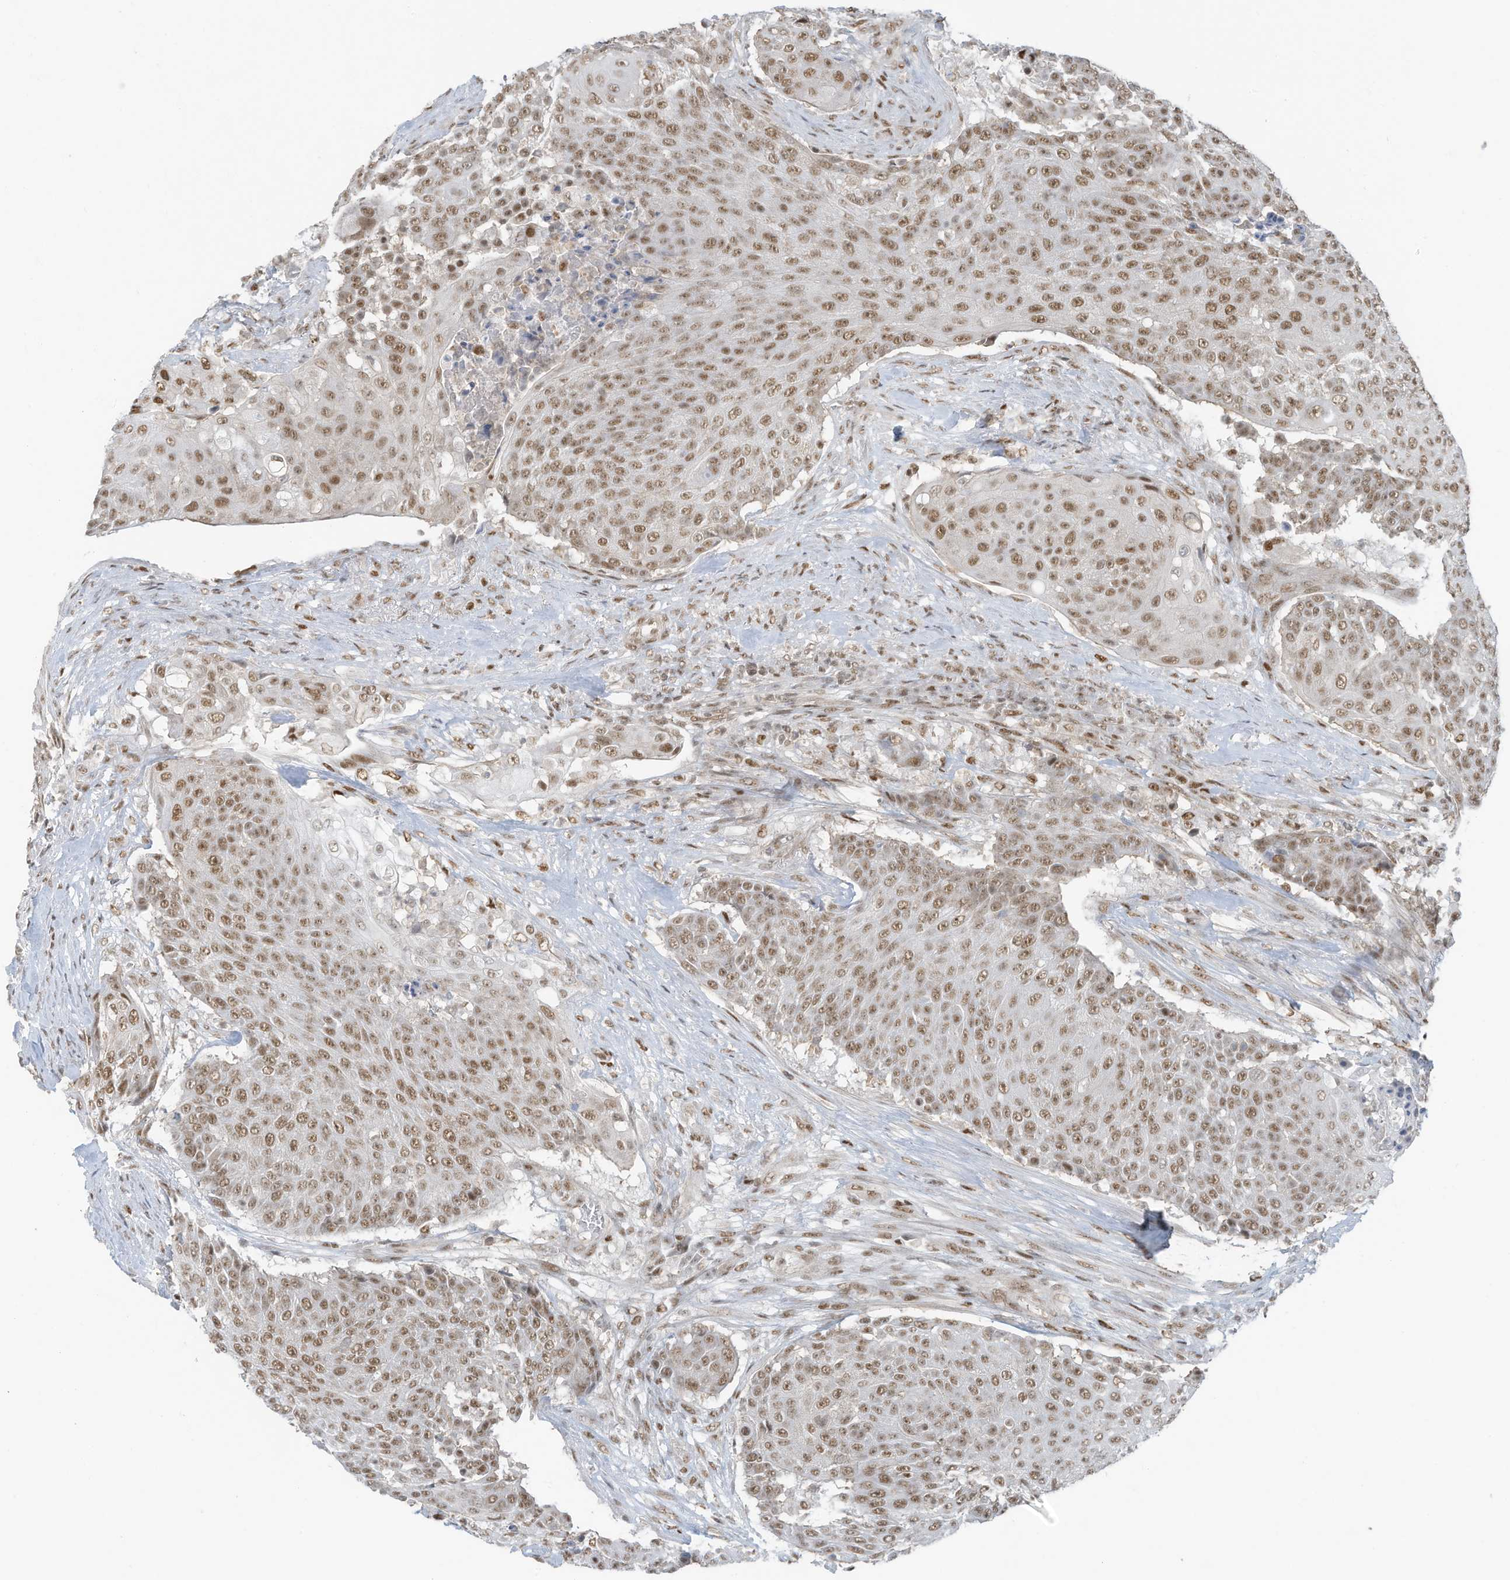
{"staining": {"intensity": "moderate", "quantity": ">75%", "location": "nuclear"}, "tissue": "urothelial cancer", "cell_type": "Tumor cells", "image_type": "cancer", "snomed": [{"axis": "morphology", "description": "Urothelial carcinoma, High grade"}, {"axis": "topography", "description": "Urinary bladder"}], "caption": "The histopathology image shows a brown stain indicating the presence of a protein in the nuclear of tumor cells in urothelial carcinoma (high-grade).", "gene": "DBR1", "patient": {"sex": "female", "age": 63}}